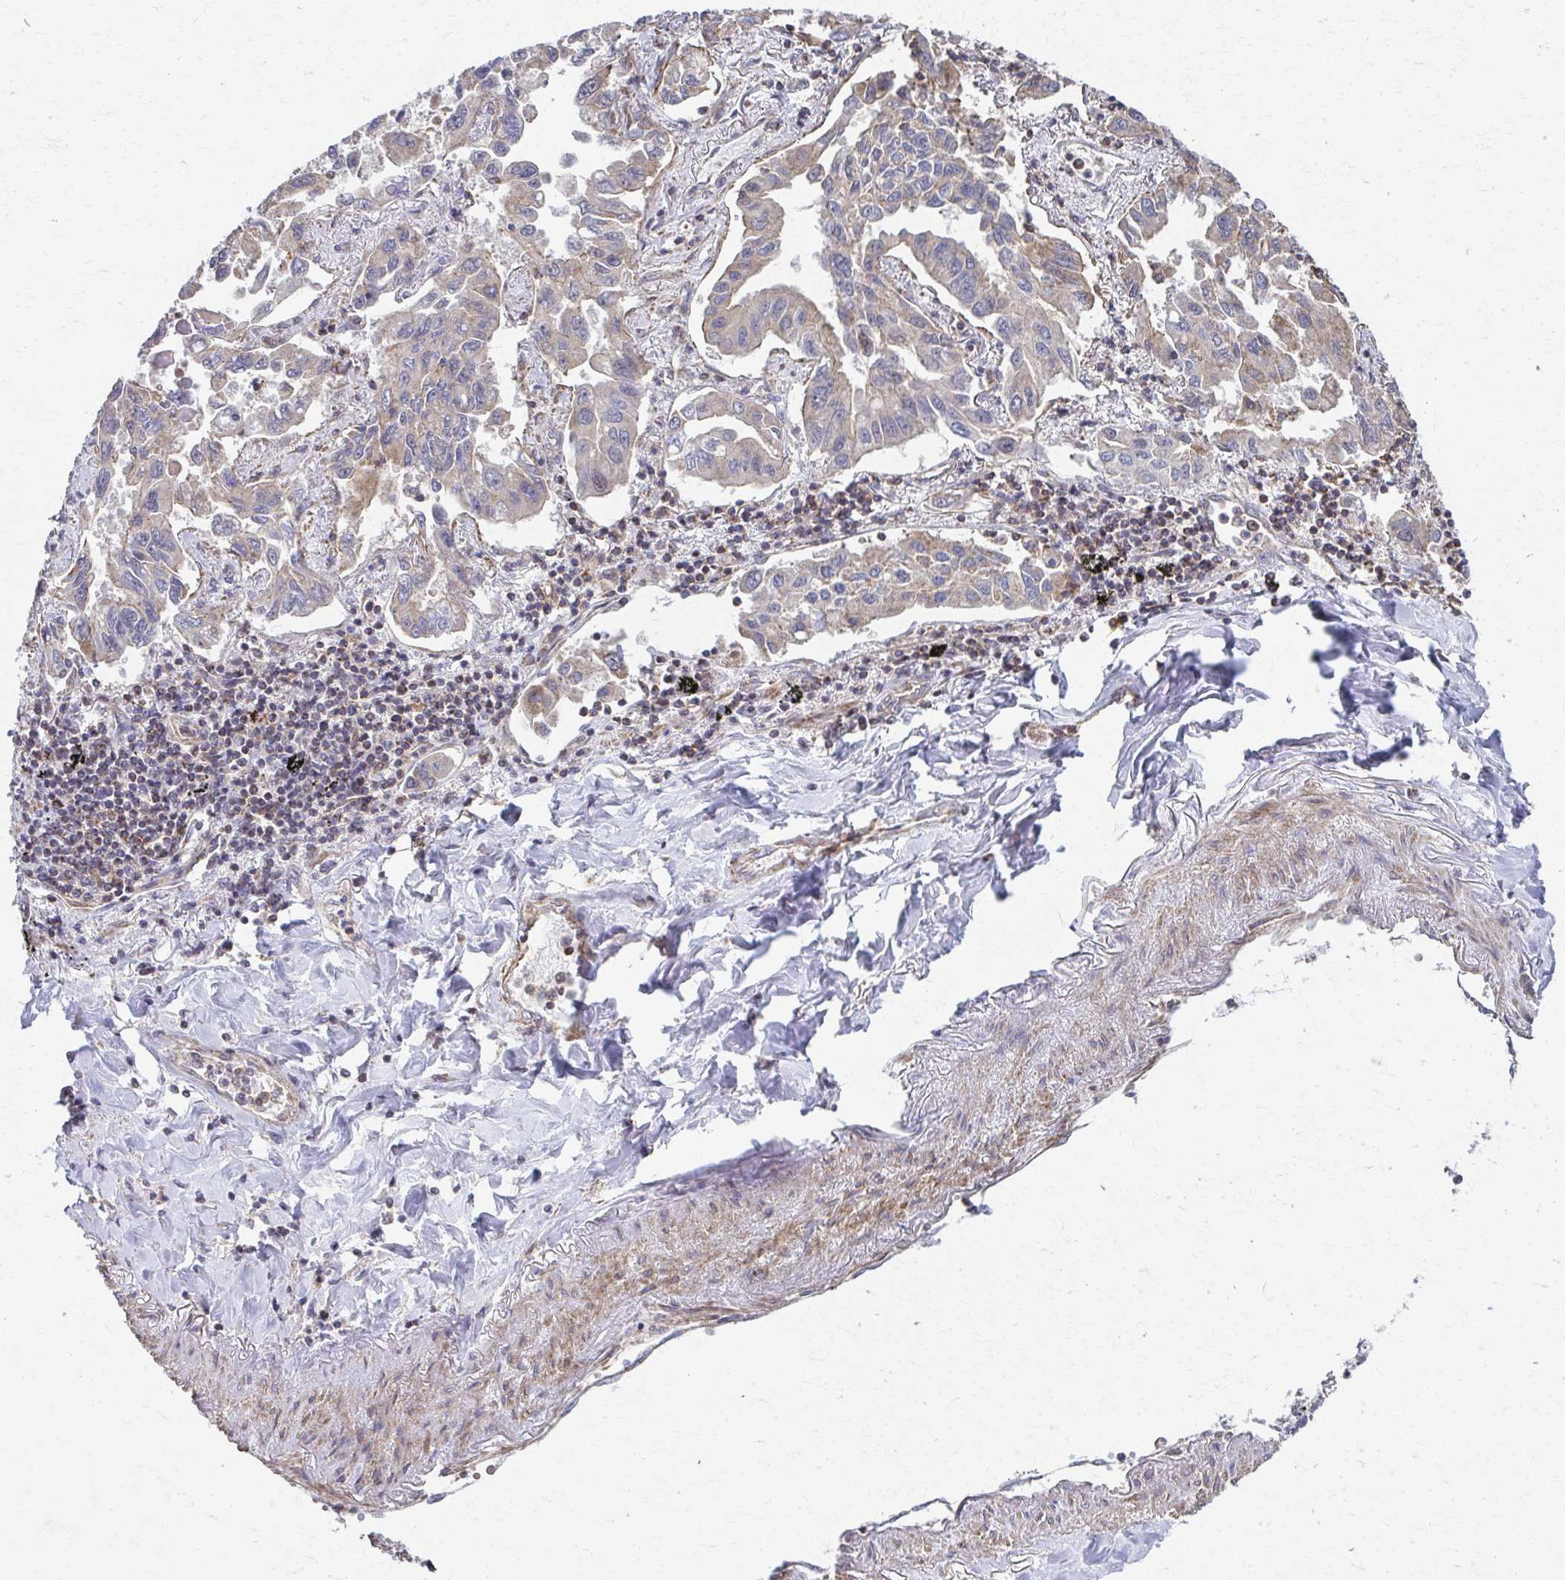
{"staining": {"intensity": "weak", "quantity": "<25%", "location": "cytoplasmic/membranous"}, "tissue": "lung cancer", "cell_type": "Tumor cells", "image_type": "cancer", "snomed": [{"axis": "morphology", "description": "Adenocarcinoma, NOS"}, {"axis": "topography", "description": "Lung"}], "caption": "This is a photomicrograph of immunohistochemistry (IHC) staining of adenocarcinoma (lung), which shows no expression in tumor cells. Nuclei are stained in blue.", "gene": "KLHL34", "patient": {"sex": "male", "age": 64}}